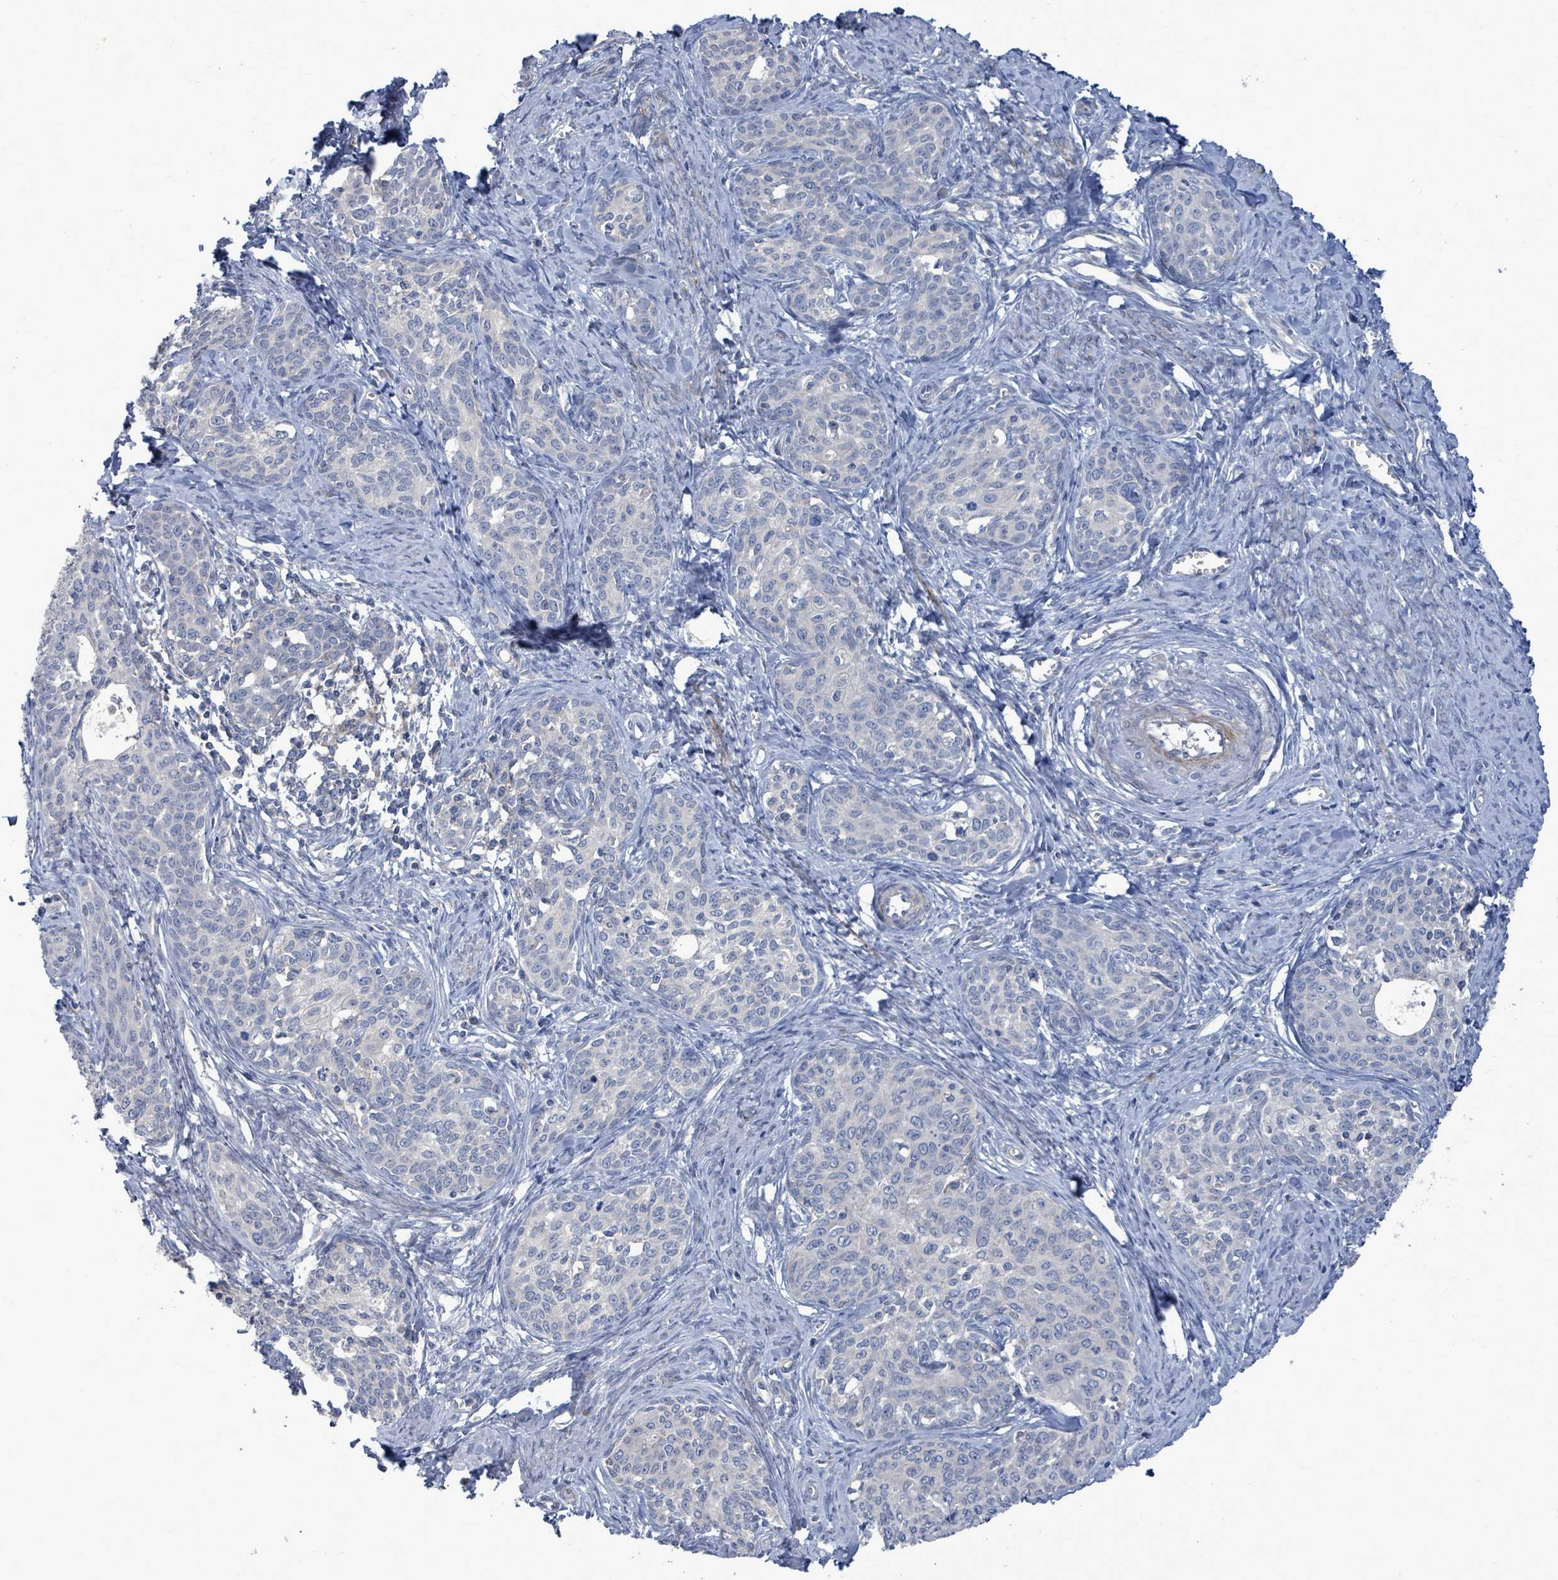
{"staining": {"intensity": "negative", "quantity": "none", "location": "none"}, "tissue": "cervical cancer", "cell_type": "Tumor cells", "image_type": "cancer", "snomed": [{"axis": "morphology", "description": "Squamous cell carcinoma, NOS"}, {"axis": "morphology", "description": "Adenocarcinoma, NOS"}, {"axis": "topography", "description": "Cervix"}], "caption": "Protein analysis of cervical cancer displays no significant positivity in tumor cells. Nuclei are stained in blue.", "gene": "ARGFX", "patient": {"sex": "female", "age": 52}}